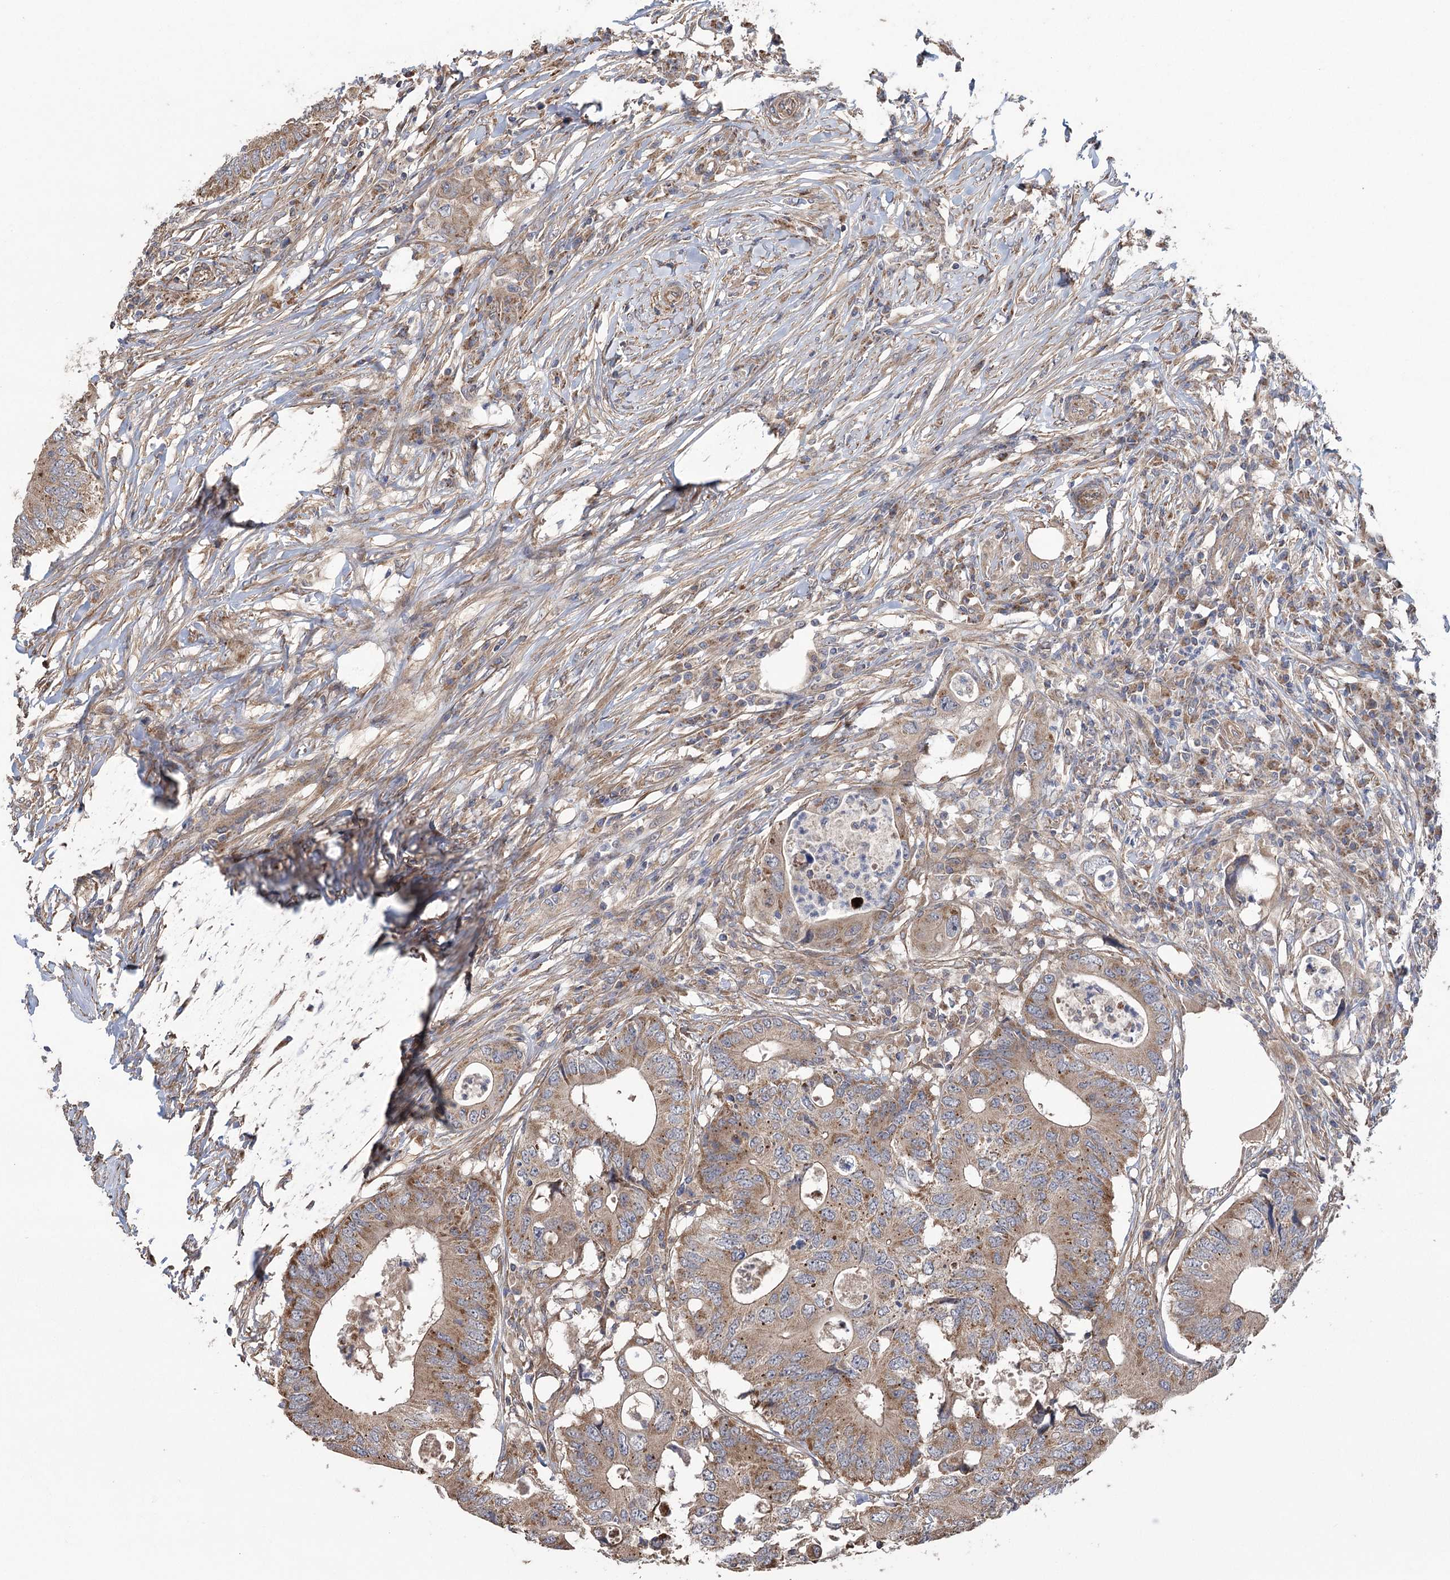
{"staining": {"intensity": "moderate", "quantity": ">75%", "location": "cytoplasmic/membranous"}, "tissue": "colorectal cancer", "cell_type": "Tumor cells", "image_type": "cancer", "snomed": [{"axis": "morphology", "description": "Adenocarcinoma, NOS"}, {"axis": "topography", "description": "Colon"}], "caption": "Colorectal cancer (adenocarcinoma) stained with a protein marker reveals moderate staining in tumor cells.", "gene": "RWDD4", "patient": {"sex": "male", "age": 71}}